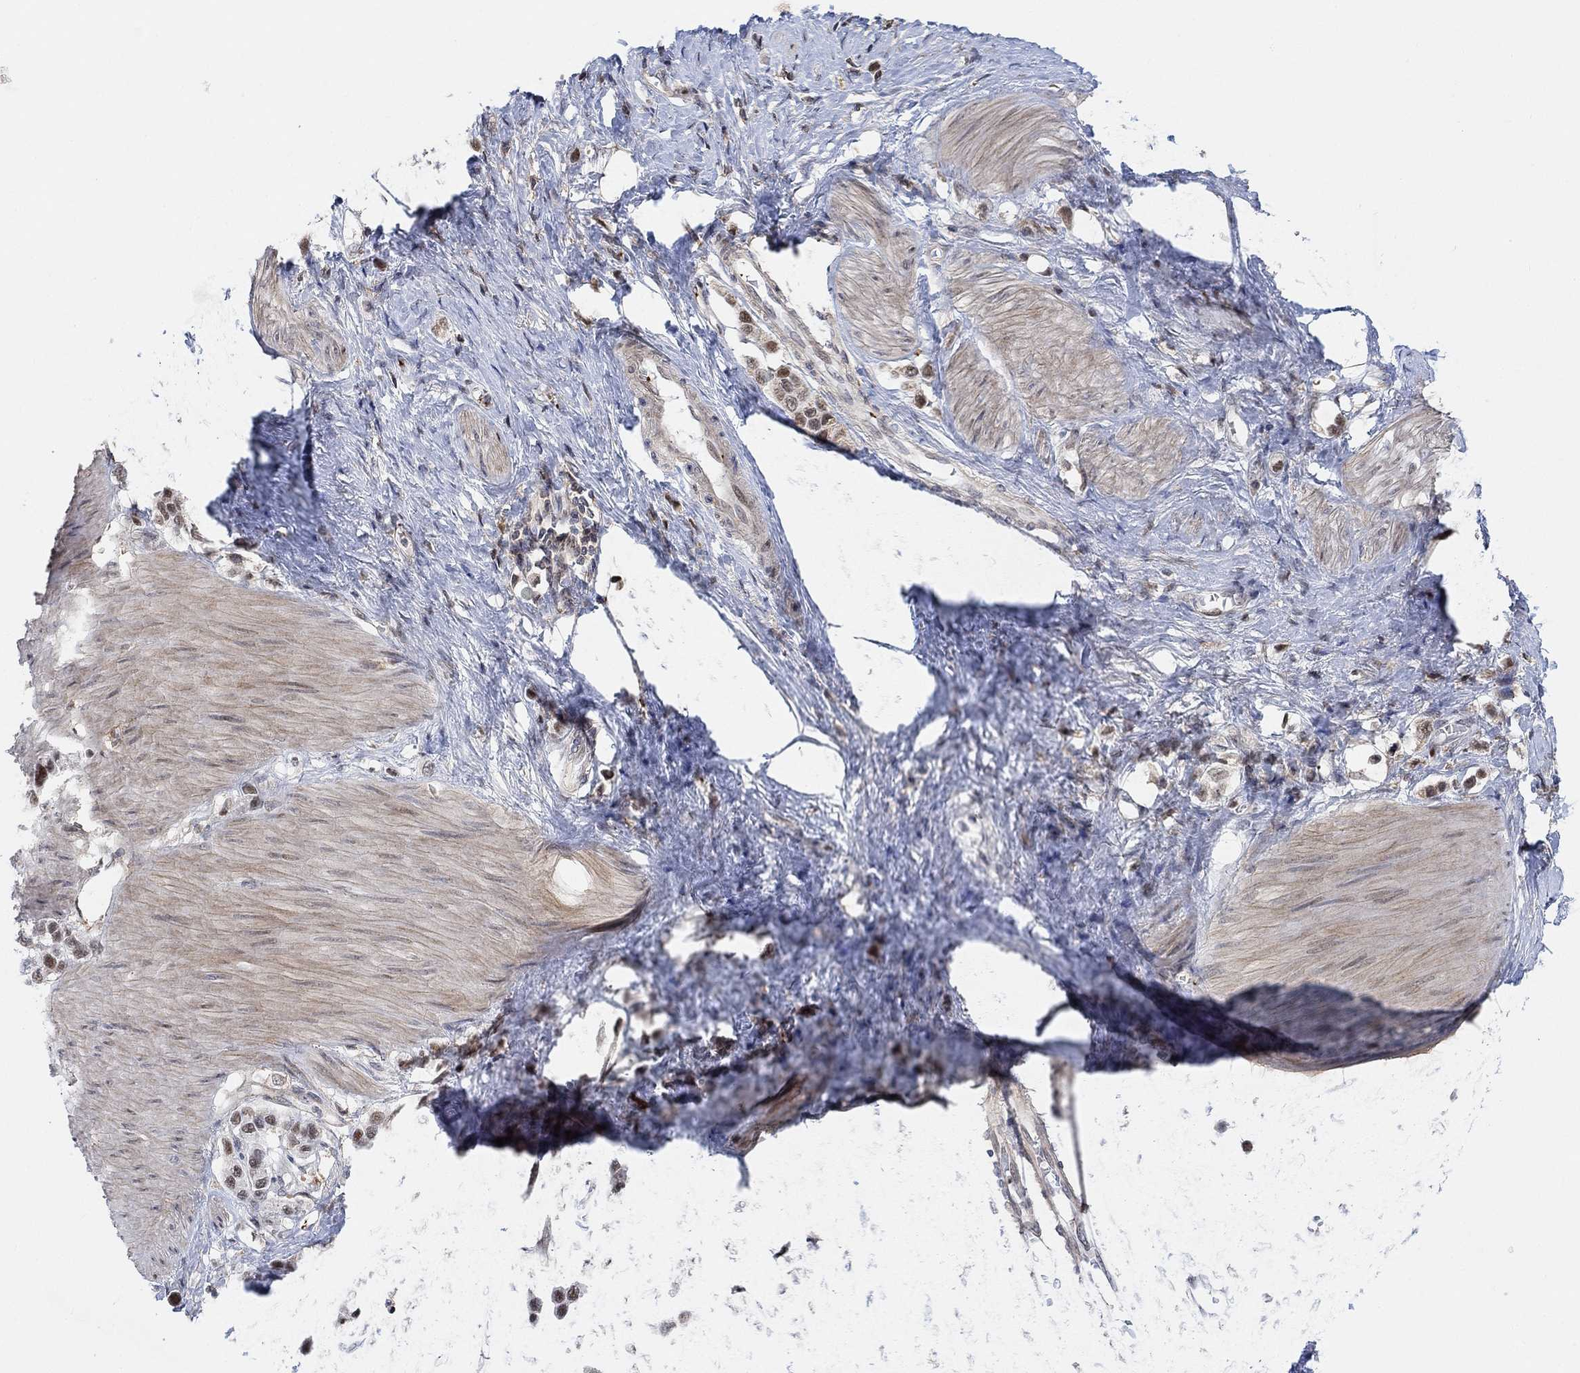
{"staining": {"intensity": "moderate", "quantity": ">75%", "location": "nuclear"}, "tissue": "stomach cancer", "cell_type": "Tumor cells", "image_type": "cancer", "snomed": [{"axis": "morphology", "description": "Normal tissue, NOS"}, {"axis": "morphology", "description": "Adenocarcinoma, NOS"}, {"axis": "morphology", "description": "Adenocarcinoma, High grade"}, {"axis": "topography", "description": "Stomach, upper"}, {"axis": "topography", "description": "Stomach"}], "caption": "A brown stain shows moderate nuclear expression of a protein in human adenocarcinoma (high-grade) (stomach) tumor cells.", "gene": "PWWP2B", "patient": {"sex": "female", "age": 65}}